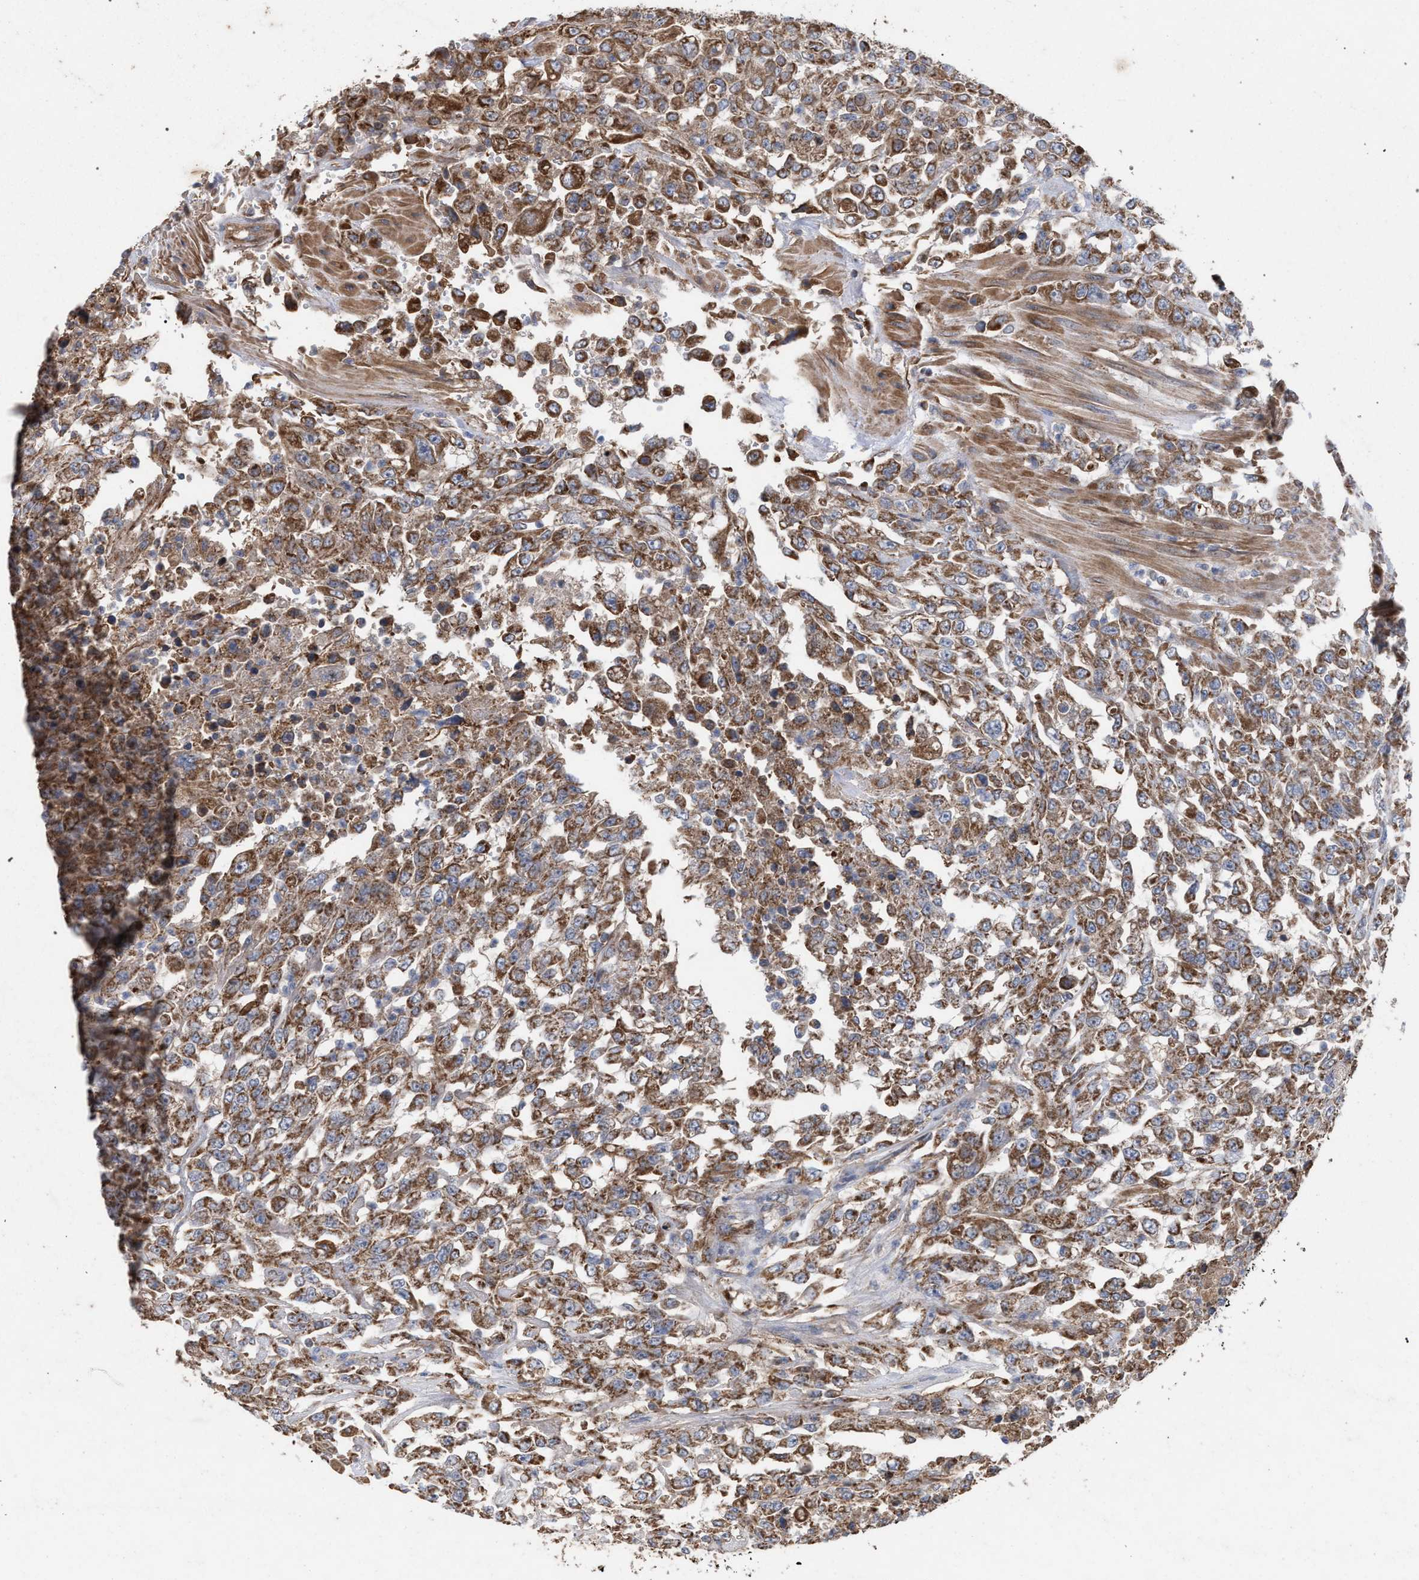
{"staining": {"intensity": "moderate", "quantity": ">75%", "location": "cytoplasmic/membranous"}, "tissue": "urothelial cancer", "cell_type": "Tumor cells", "image_type": "cancer", "snomed": [{"axis": "morphology", "description": "Urothelial carcinoma, High grade"}, {"axis": "topography", "description": "Urinary bladder"}], "caption": "Human urothelial cancer stained for a protein (brown) displays moderate cytoplasmic/membranous positive expression in about >75% of tumor cells.", "gene": "BCL2L12", "patient": {"sex": "male", "age": 46}}